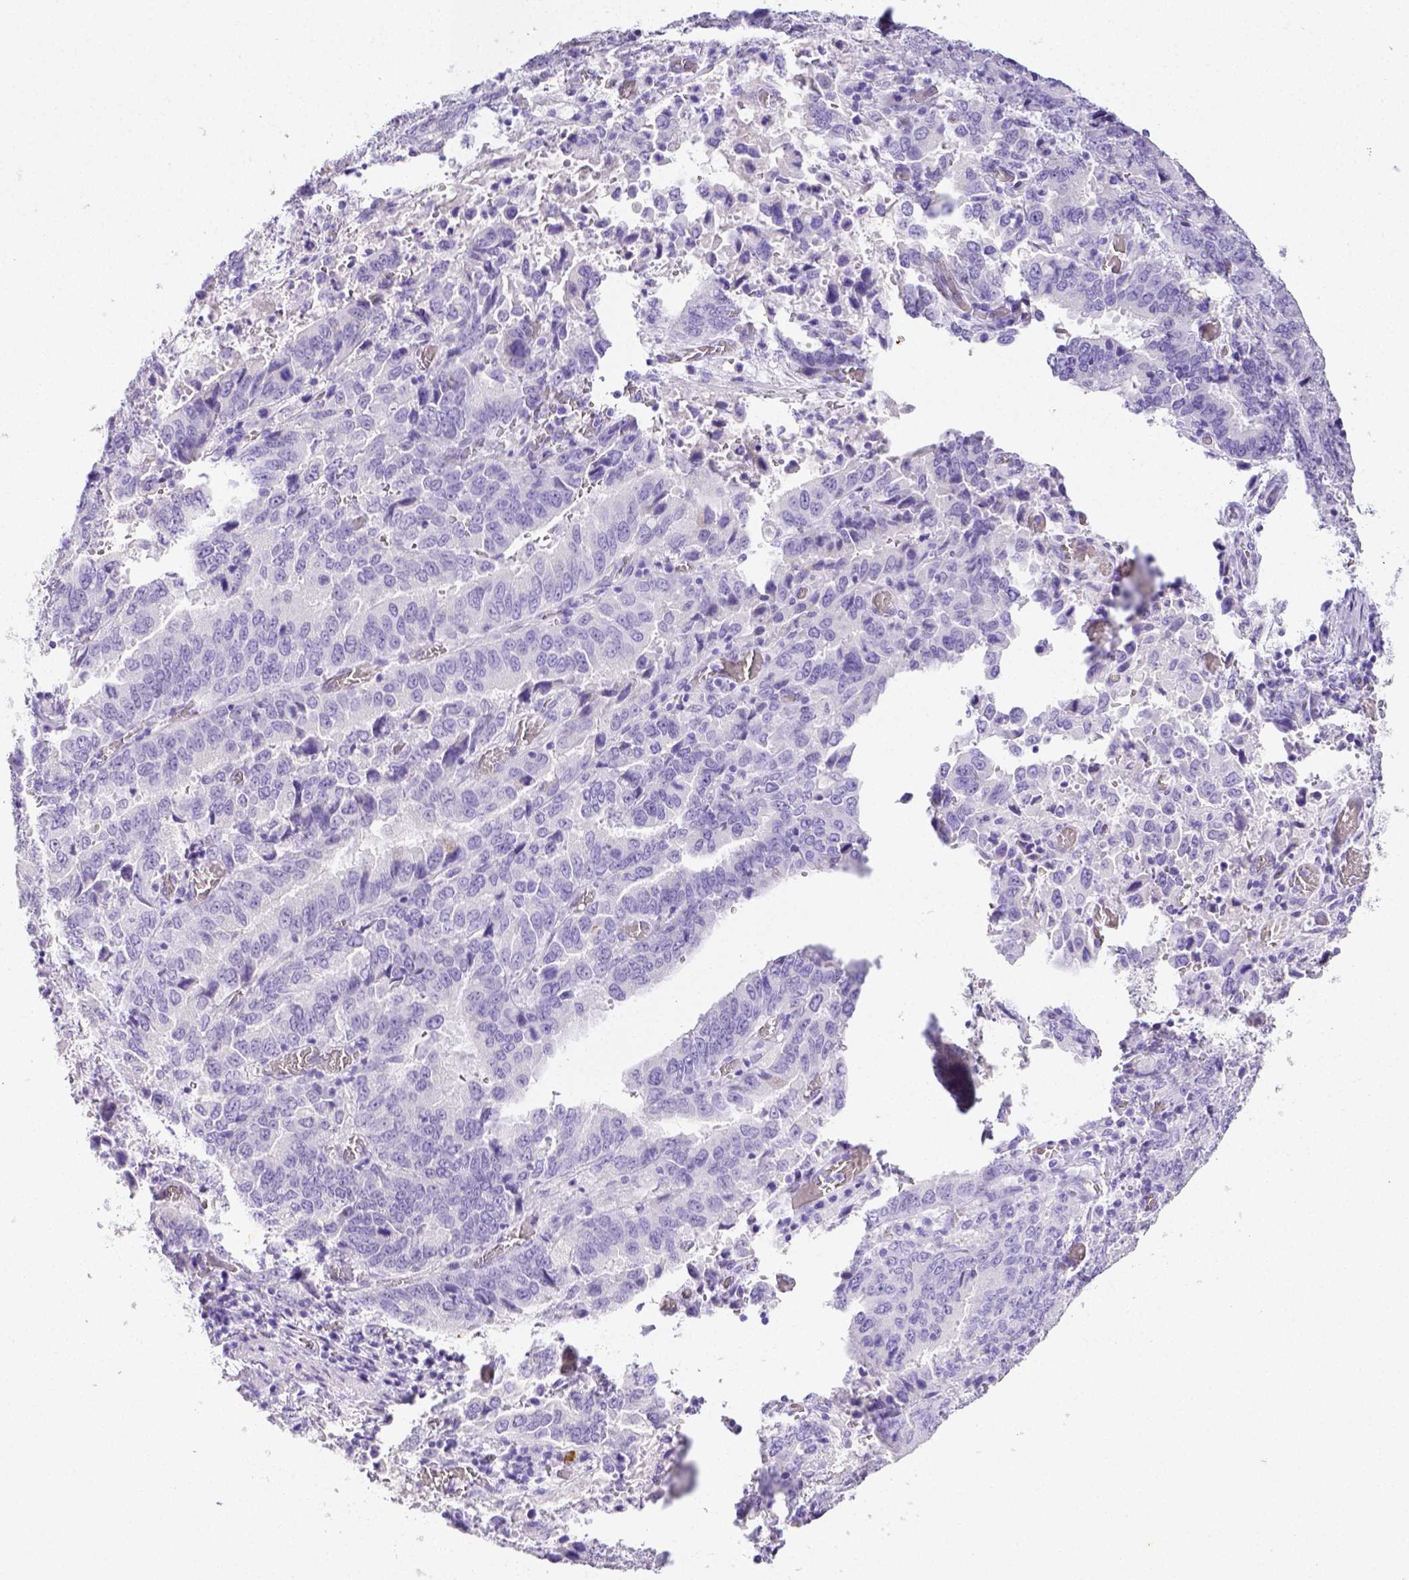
{"staining": {"intensity": "negative", "quantity": "none", "location": "none"}, "tissue": "stomach cancer", "cell_type": "Tumor cells", "image_type": "cancer", "snomed": [{"axis": "morphology", "description": "Adenocarcinoma, NOS"}, {"axis": "topography", "description": "Stomach, upper"}], "caption": "Immunohistochemistry (IHC) photomicrograph of human adenocarcinoma (stomach) stained for a protein (brown), which displays no positivity in tumor cells.", "gene": "ARHGAP36", "patient": {"sex": "male", "age": 74}}